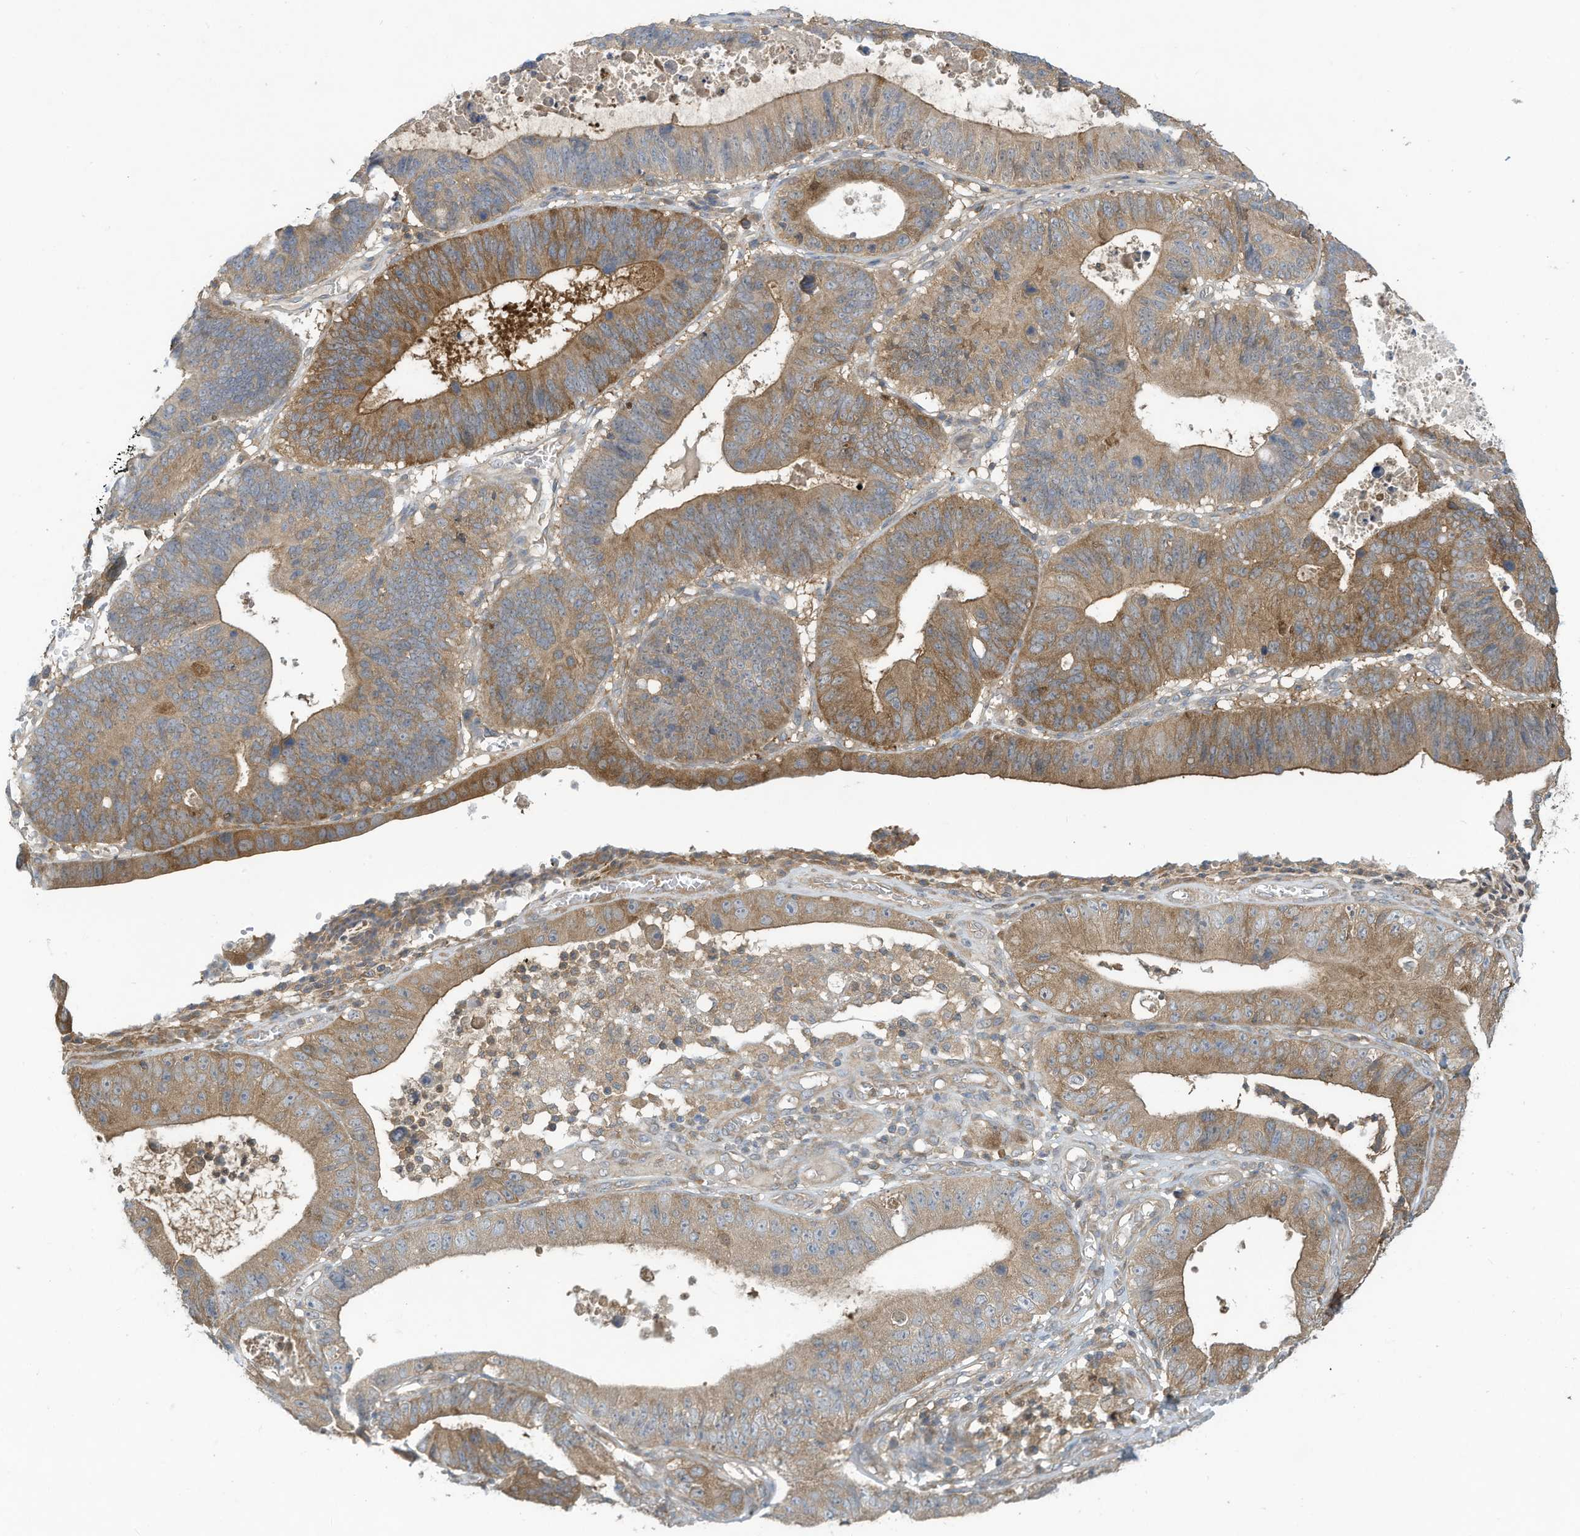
{"staining": {"intensity": "moderate", "quantity": ">75%", "location": "cytoplasmic/membranous"}, "tissue": "stomach cancer", "cell_type": "Tumor cells", "image_type": "cancer", "snomed": [{"axis": "morphology", "description": "Adenocarcinoma, NOS"}, {"axis": "topography", "description": "Stomach"}], "caption": "Protein staining of stomach cancer (adenocarcinoma) tissue displays moderate cytoplasmic/membranous staining in approximately >75% of tumor cells.", "gene": "ADI1", "patient": {"sex": "male", "age": 59}}